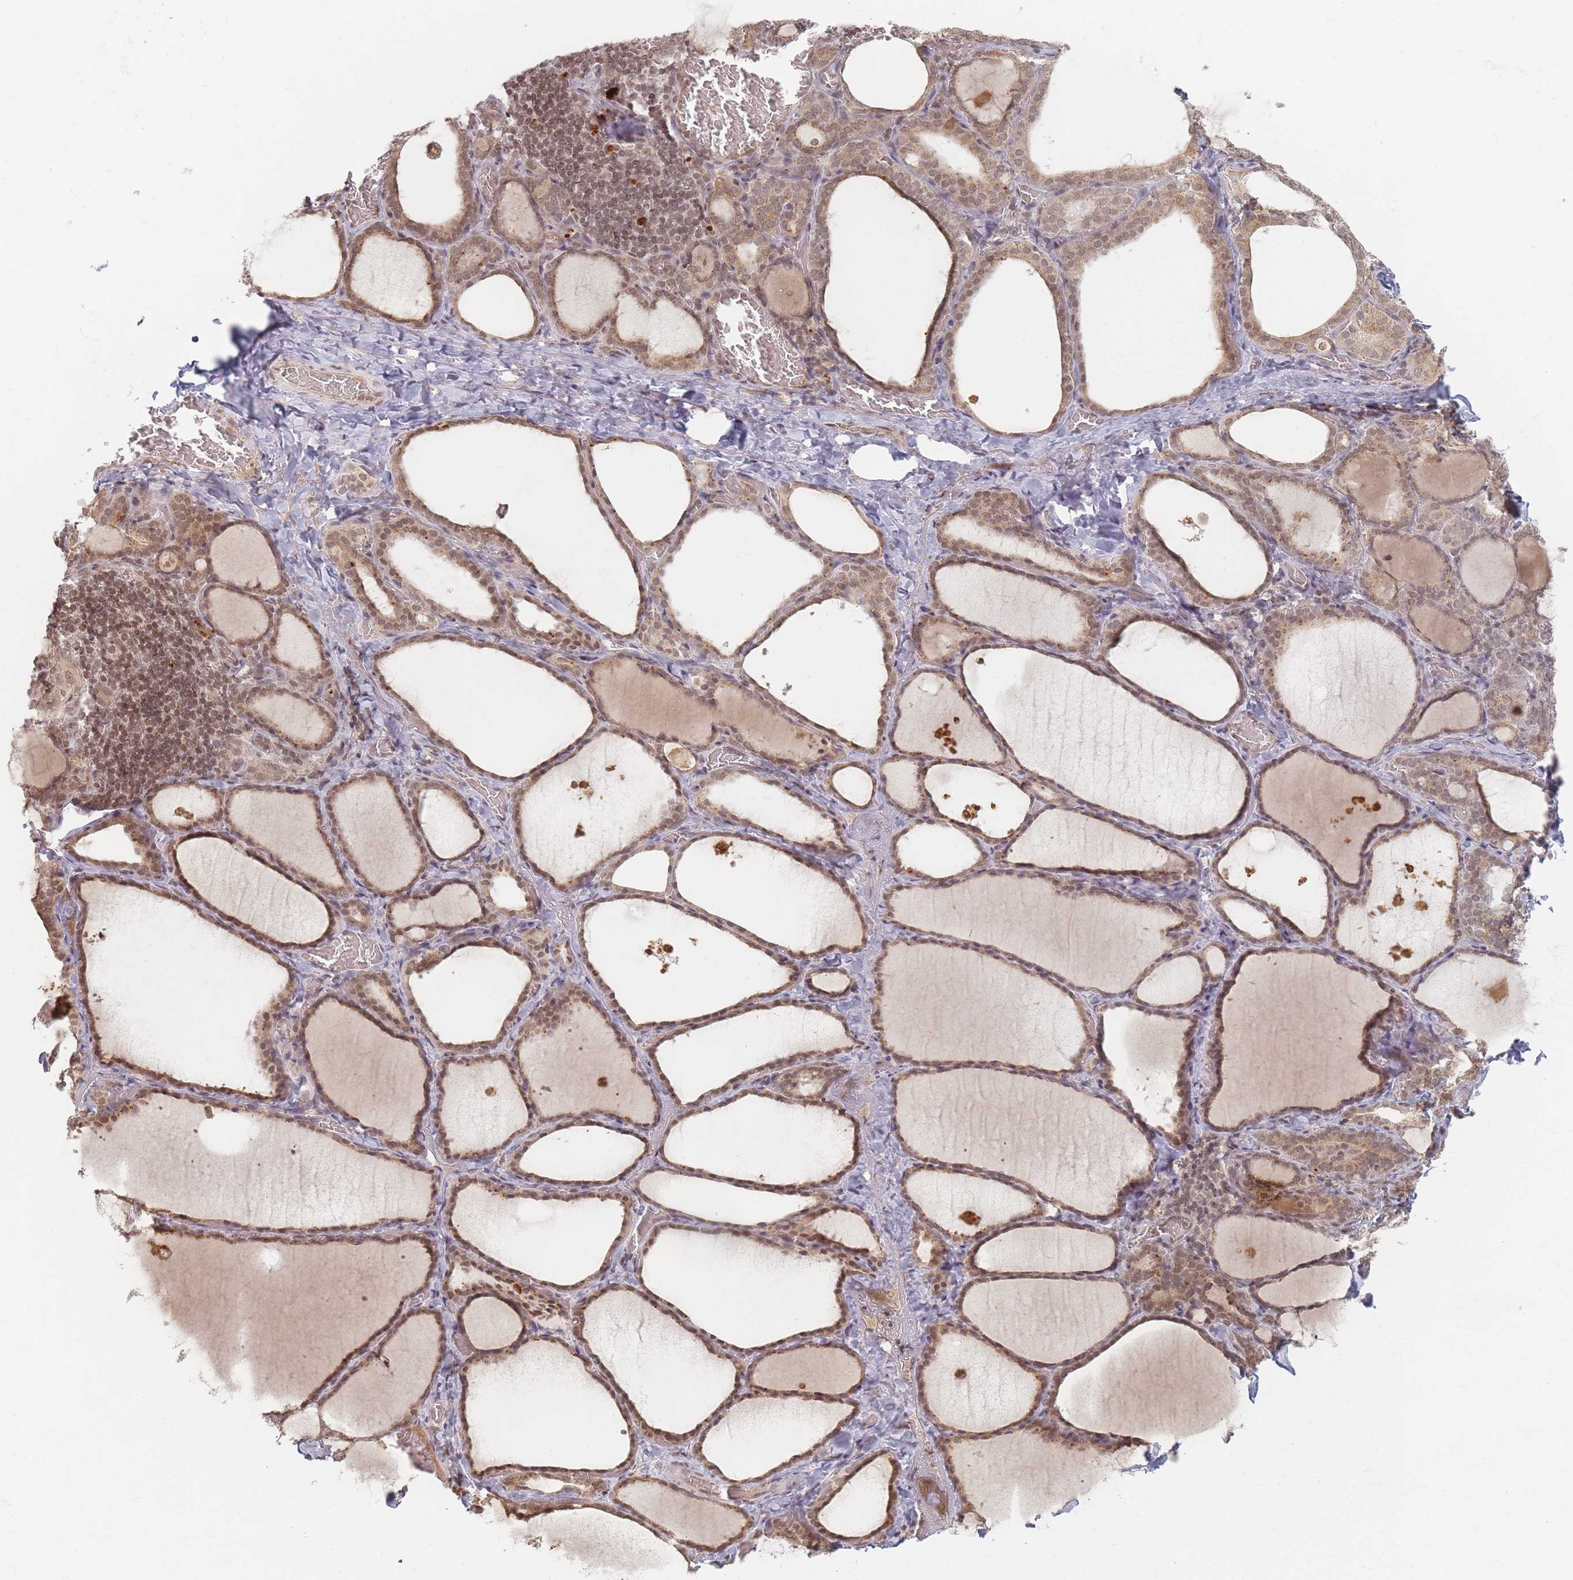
{"staining": {"intensity": "moderate", "quantity": ">75%", "location": "cytoplasmic/membranous,nuclear"}, "tissue": "thyroid gland", "cell_type": "Glandular cells", "image_type": "normal", "snomed": [{"axis": "morphology", "description": "Normal tissue, NOS"}, {"axis": "topography", "description": "Thyroid gland"}], "caption": "Approximately >75% of glandular cells in normal thyroid gland display moderate cytoplasmic/membranous,nuclear protein staining as visualized by brown immunohistochemical staining.", "gene": "SPATA45", "patient": {"sex": "female", "age": 39}}